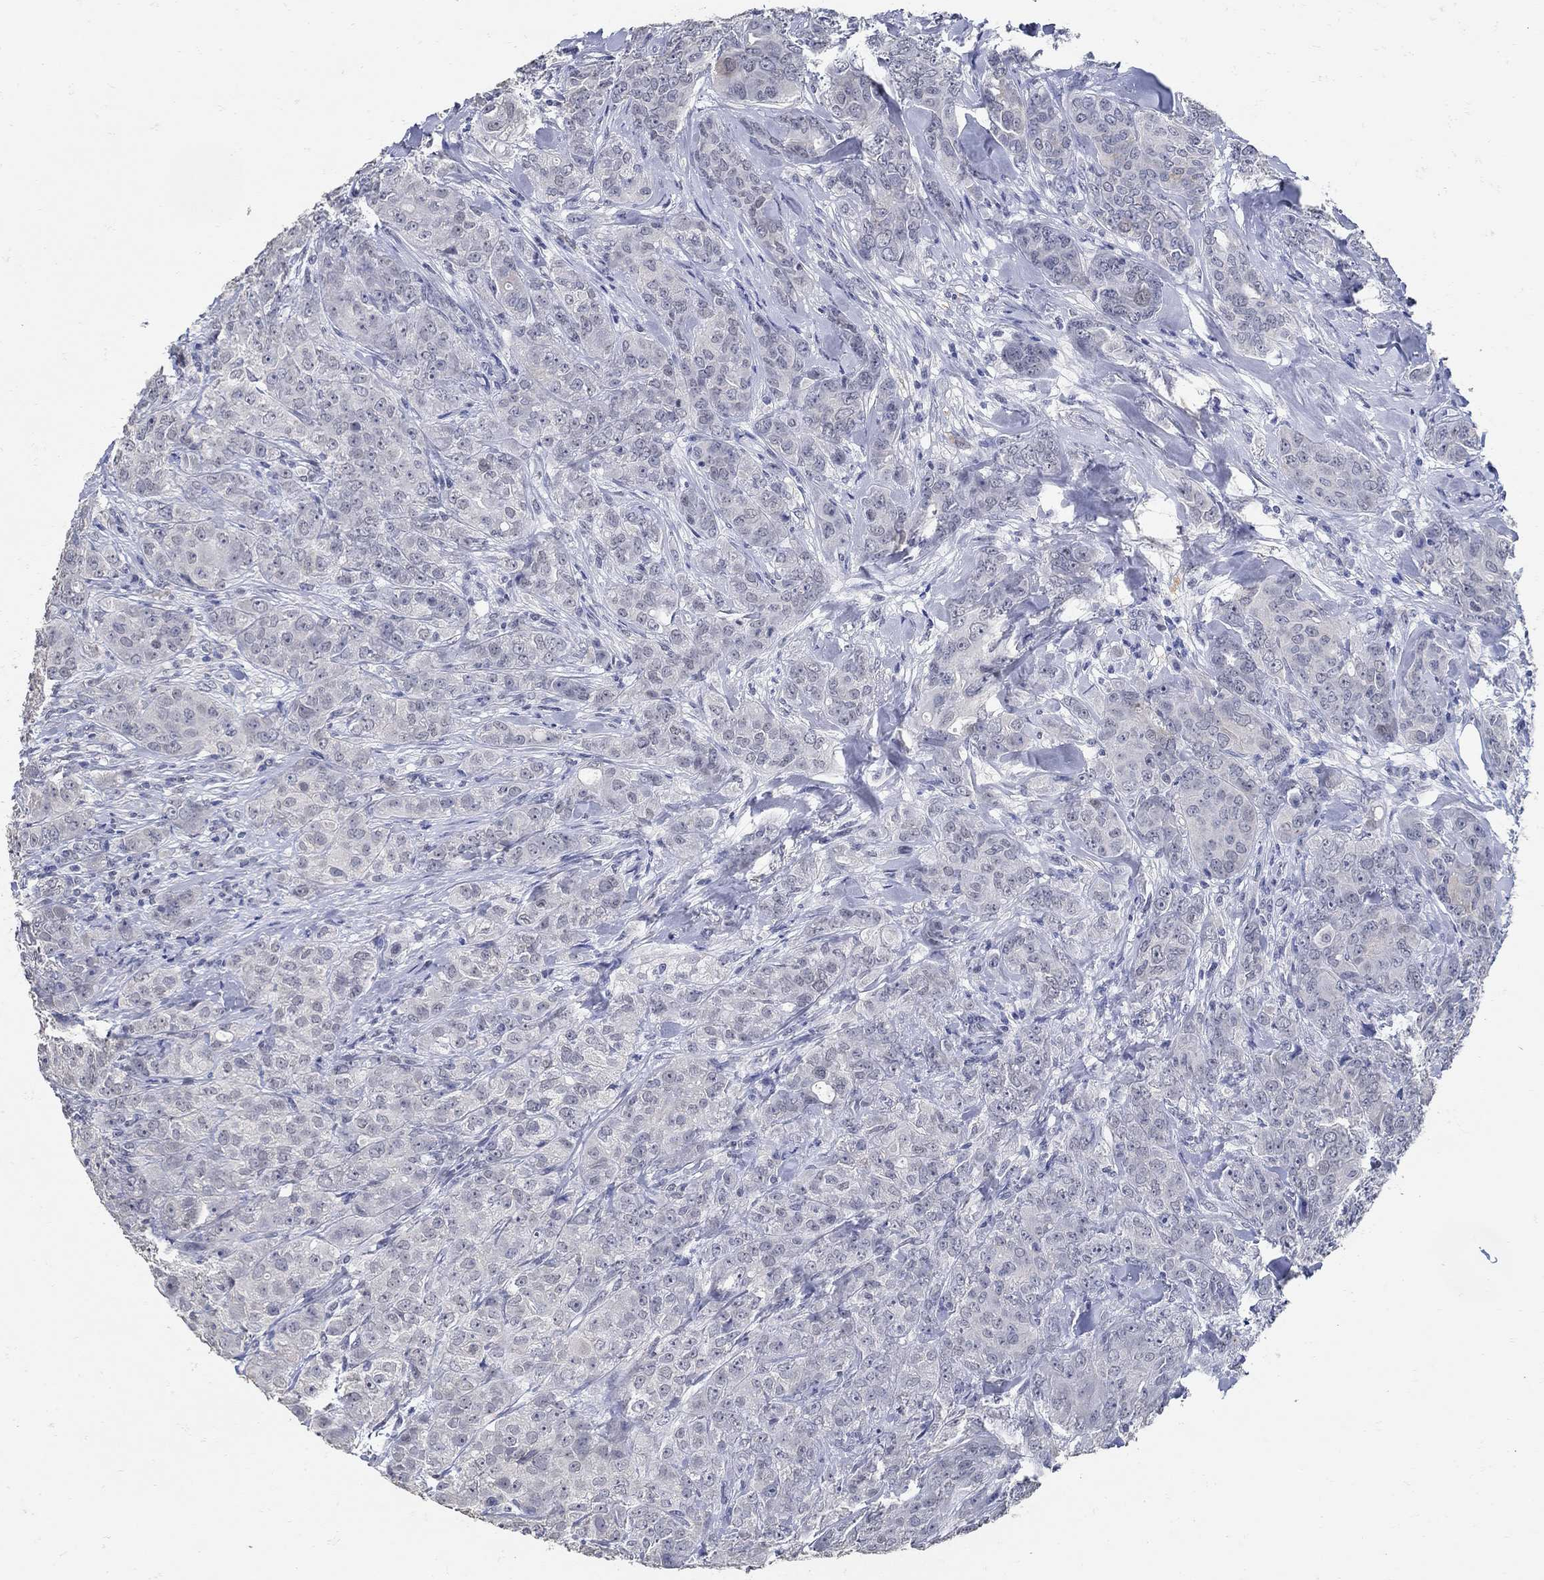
{"staining": {"intensity": "negative", "quantity": "none", "location": "none"}, "tissue": "breast cancer", "cell_type": "Tumor cells", "image_type": "cancer", "snomed": [{"axis": "morphology", "description": "Duct carcinoma"}, {"axis": "topography", "description": "Breast"}], "caption": "Breast cancer was stained to show a protein in brown. There is no significant positivity in tumor cells.", "gene": "KCNN3", "patient": {"sex": "female", "age": 43}}